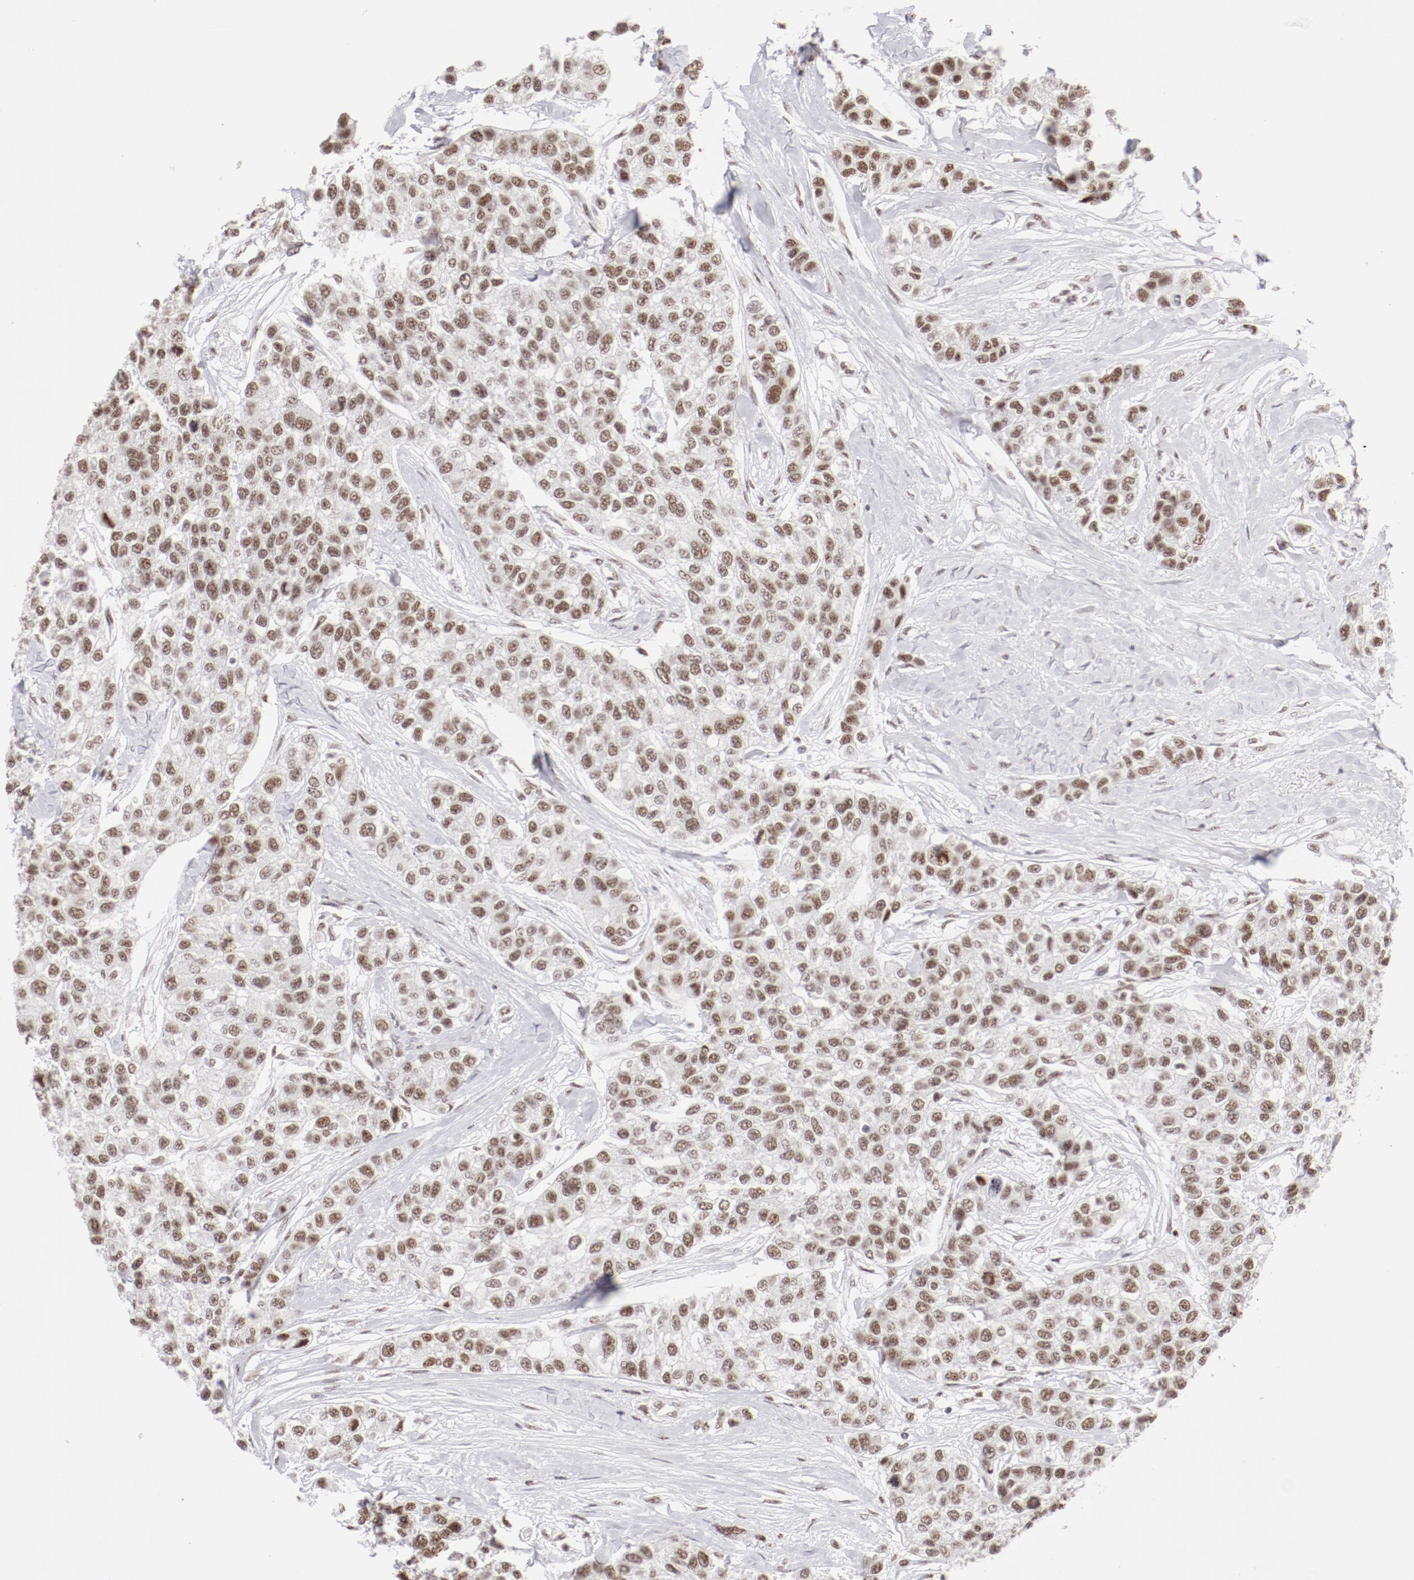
{"staining": {"intensity": "moderate", "quantity": ">75%", "location": "nuclear"}, "tissue": "breast cancer", "cell_type": "Tumor cells", "image_type": "cancer", "snomed": [{"axis": "morphology", "description": "Duct carcinoma"}, {"axis": "topography", "description": "Breast"}], "caption": "Immunohistochemical staining of human breast infiltrating ductal carcinoma demonstrates moderate nuclear protein staining in approximately >75% of tumor cells.", "gene": "TFAP4", "patient": {"sex": "female", "age": 51}}